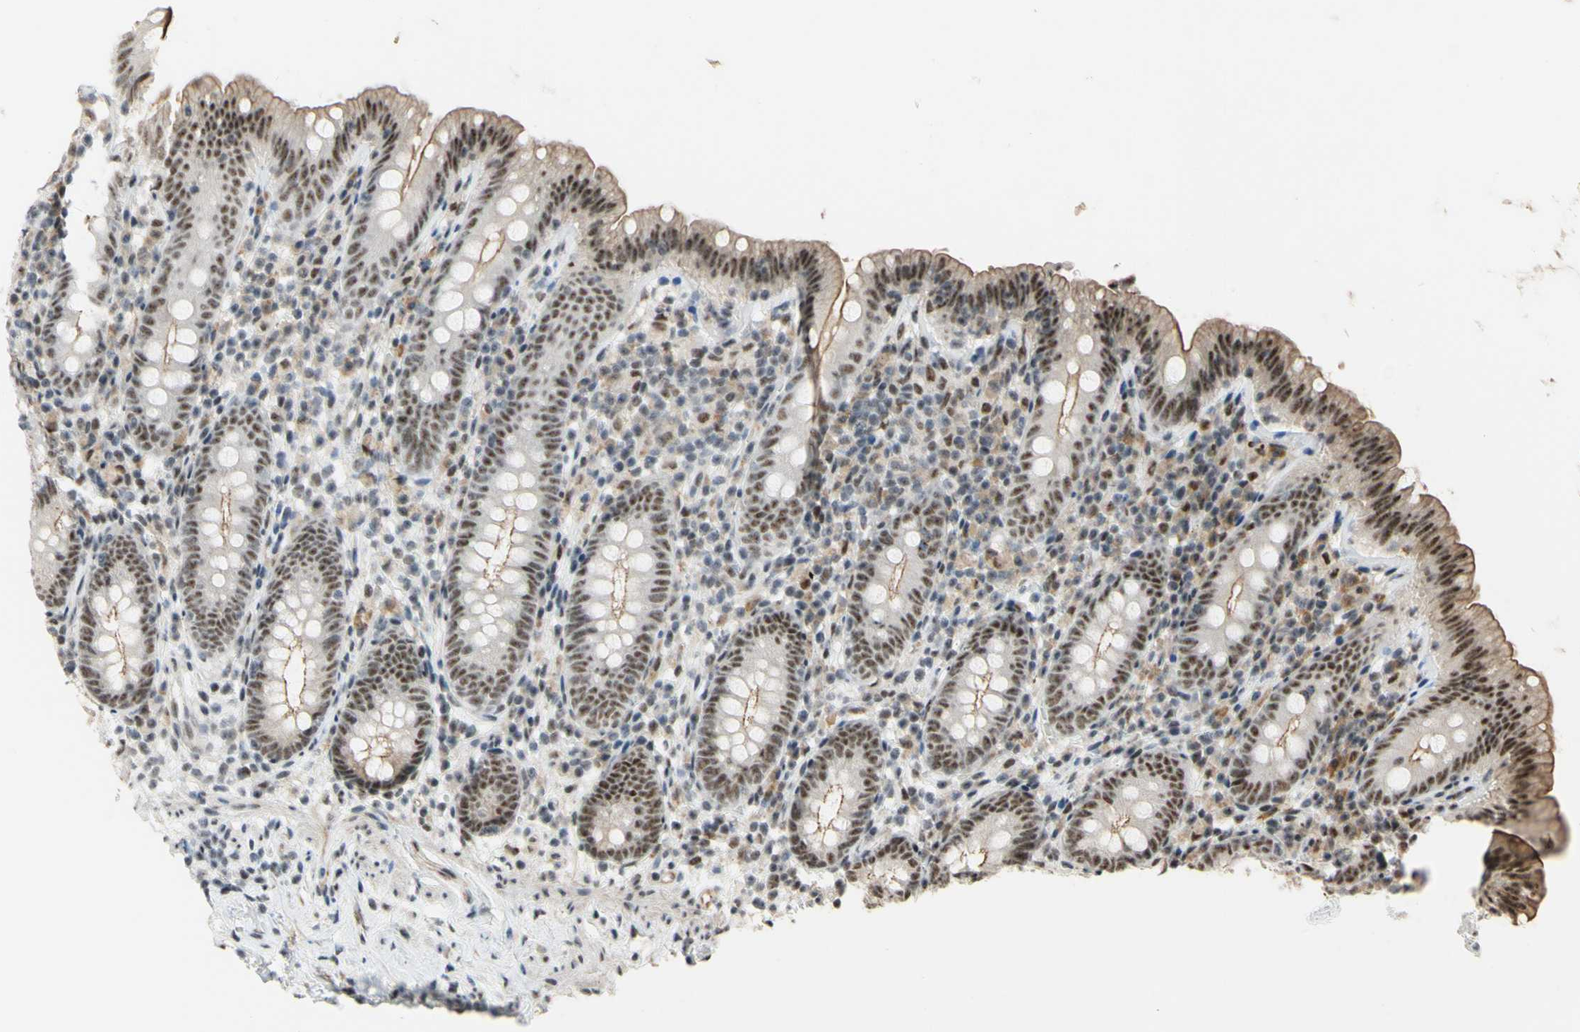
{"staining": {"intensity": "strong", "quantity": ">75%", "location": "cytoplasmic/membranous,nuclear"}, "tissue": "appendix", "cell_type": "Glandular cells", "image_type": "normal", "snomed": [{"axis": "morphology", "description": "Normal tissue, NOS"}, {"axis": "topography", "description": "Appendix"}], "caption": "An immunohistochemistry (IHC) image of unremarkable tissue is shown. Protein staining in brown shows strong cytoplasmic/membranous,nuclear positivity in appendix within glandular cells. (DAB (3,3'-diaminobenzidine) IHC with brightfield microscopy, high magnification).", "gene": "SAP18", "patient": {"sex": "male", "age": 52}}